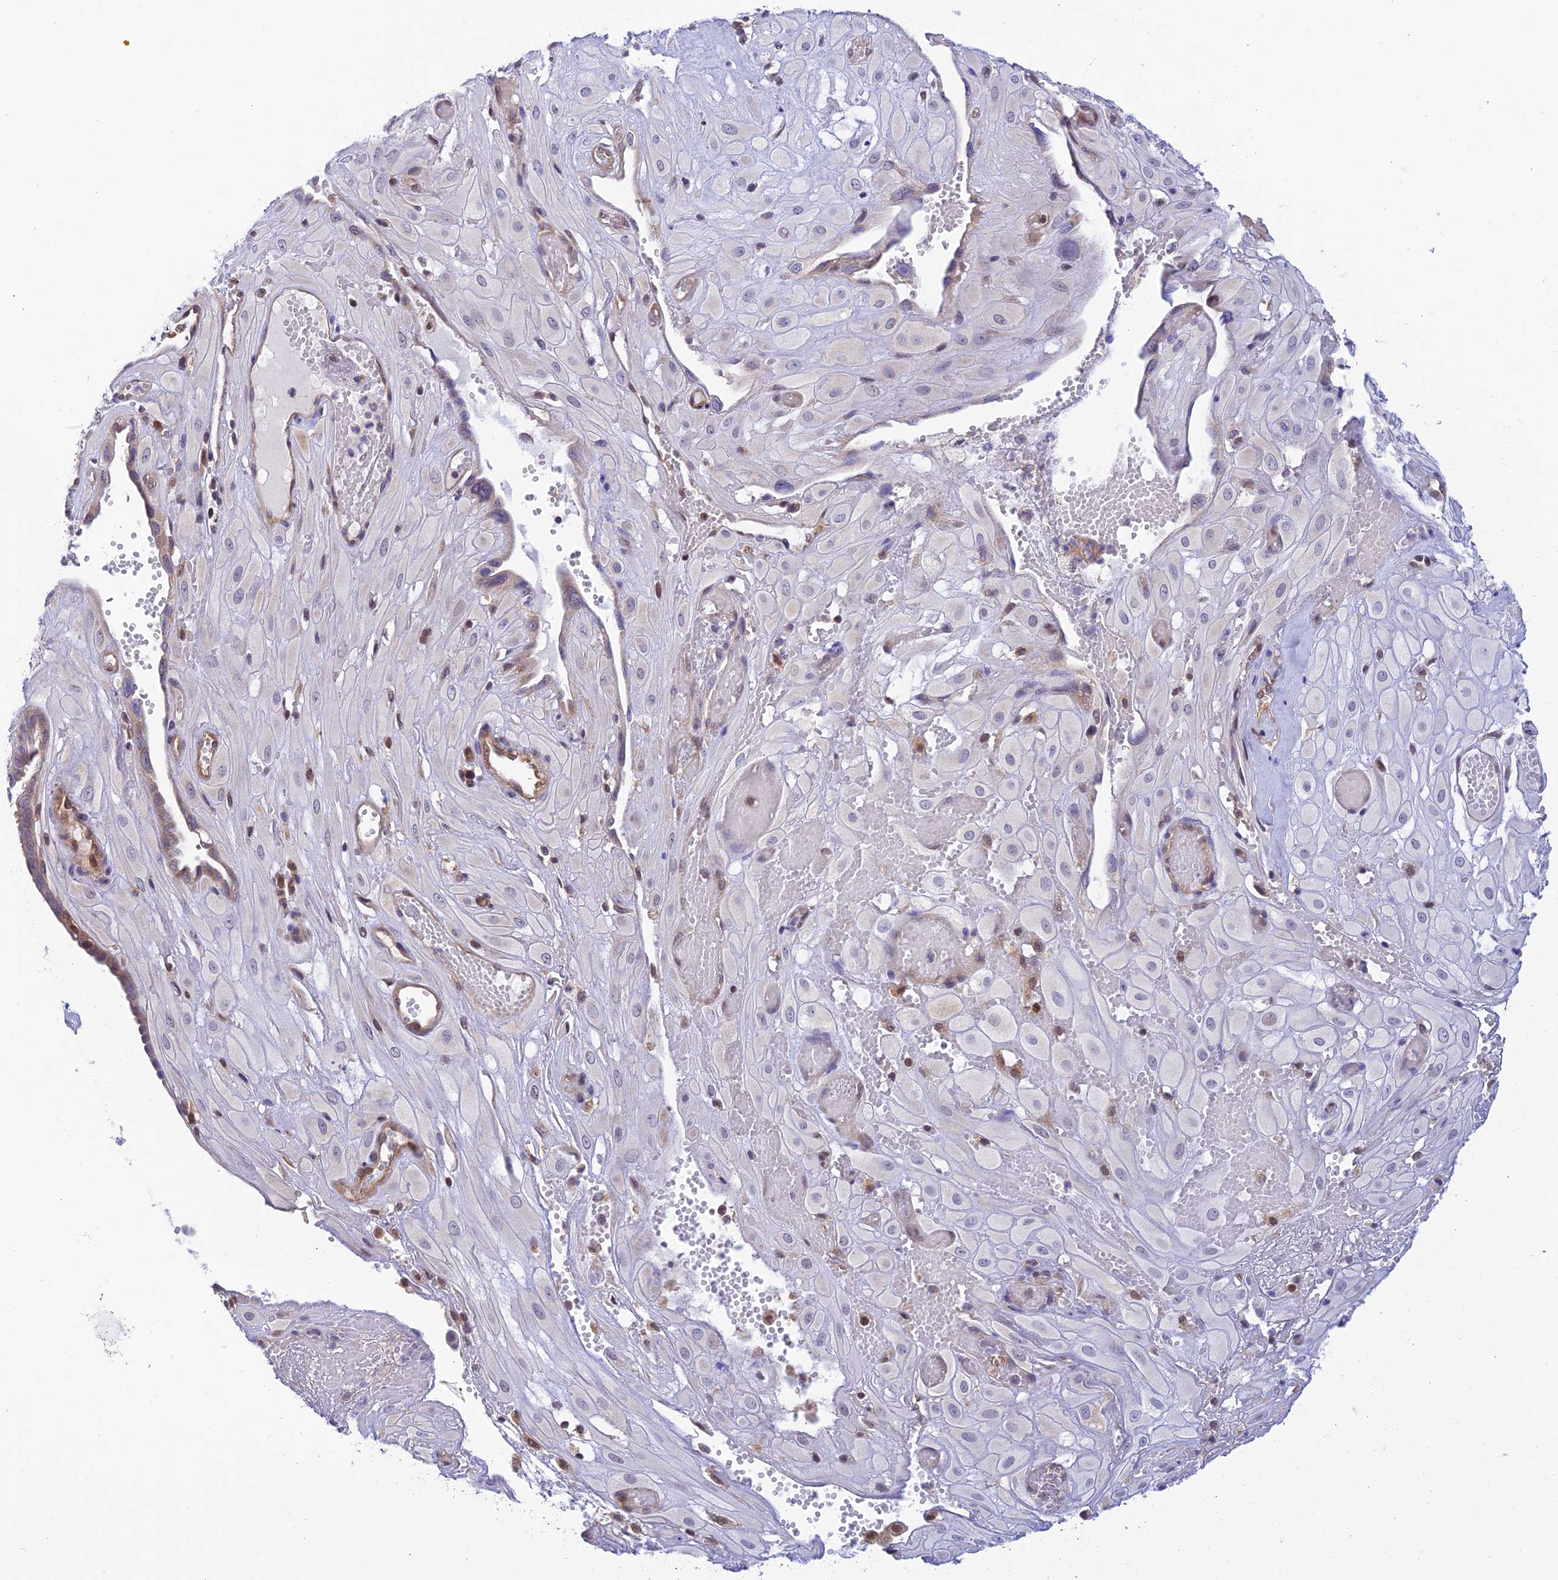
{"staining": {"intensity": "negative", "quantity": "none", "location": "none"}, "tissue": "cervical cancer", "cell_type": "Tumor cells", "image_type": "cancer", "snomed": [{"axis": "morphology", "description": "Squamous cell carcinoma, NOS"}, {"axis": "topography", "description": "Cervix"}], "caption": "IHC photomicrograph of neoplastic tissue: human cervical squamous cell carcinoma stained with DAB (3,3'-diaminobenzidine) reveals no significant protein staining in tumor cells.", "gene": "LYSMD2", "patient": {"sex": "female", "age": 36}}